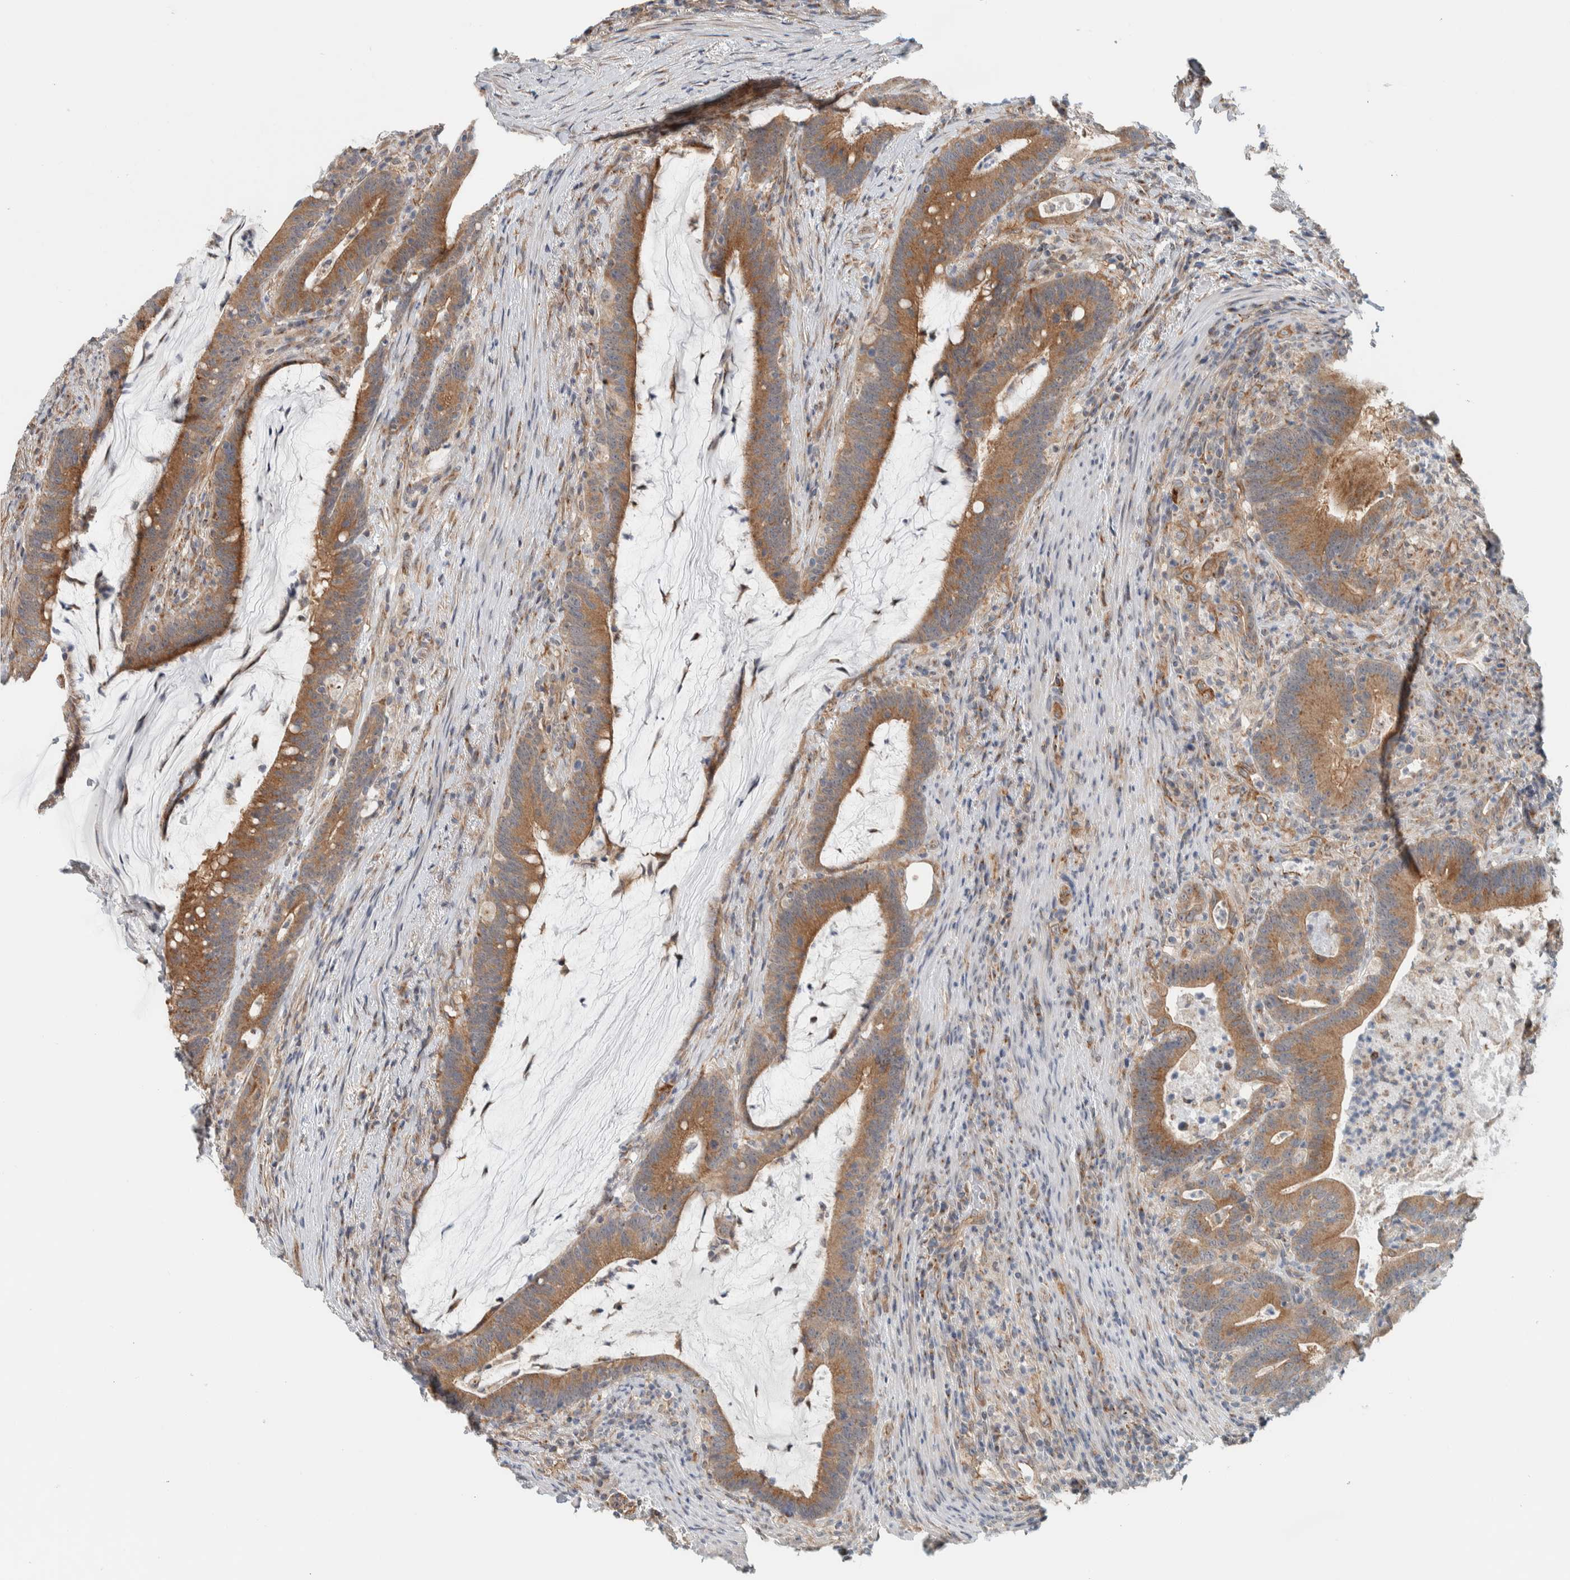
{"staining": {"intensity": "moderate", "quantity": ">75%", "location": "cytoplasmic/membranous"}, "tissue": "colorectal cancer", "cell_type": "Tumor cells", "image_type": "cancer", "snomed": [{"axis": "morphology", "description": "Adenocarcinoma, NOS"}, {"axis": "topography", "description": "Colon"}], "caption": "Moderate cytoplasmic/membranous protein staining is appreciated in approximately >75% of tumor cells in colorectal adenocarcinoma.", "gene": "RERE", "patient": {"sex": "female", "age": 66}}